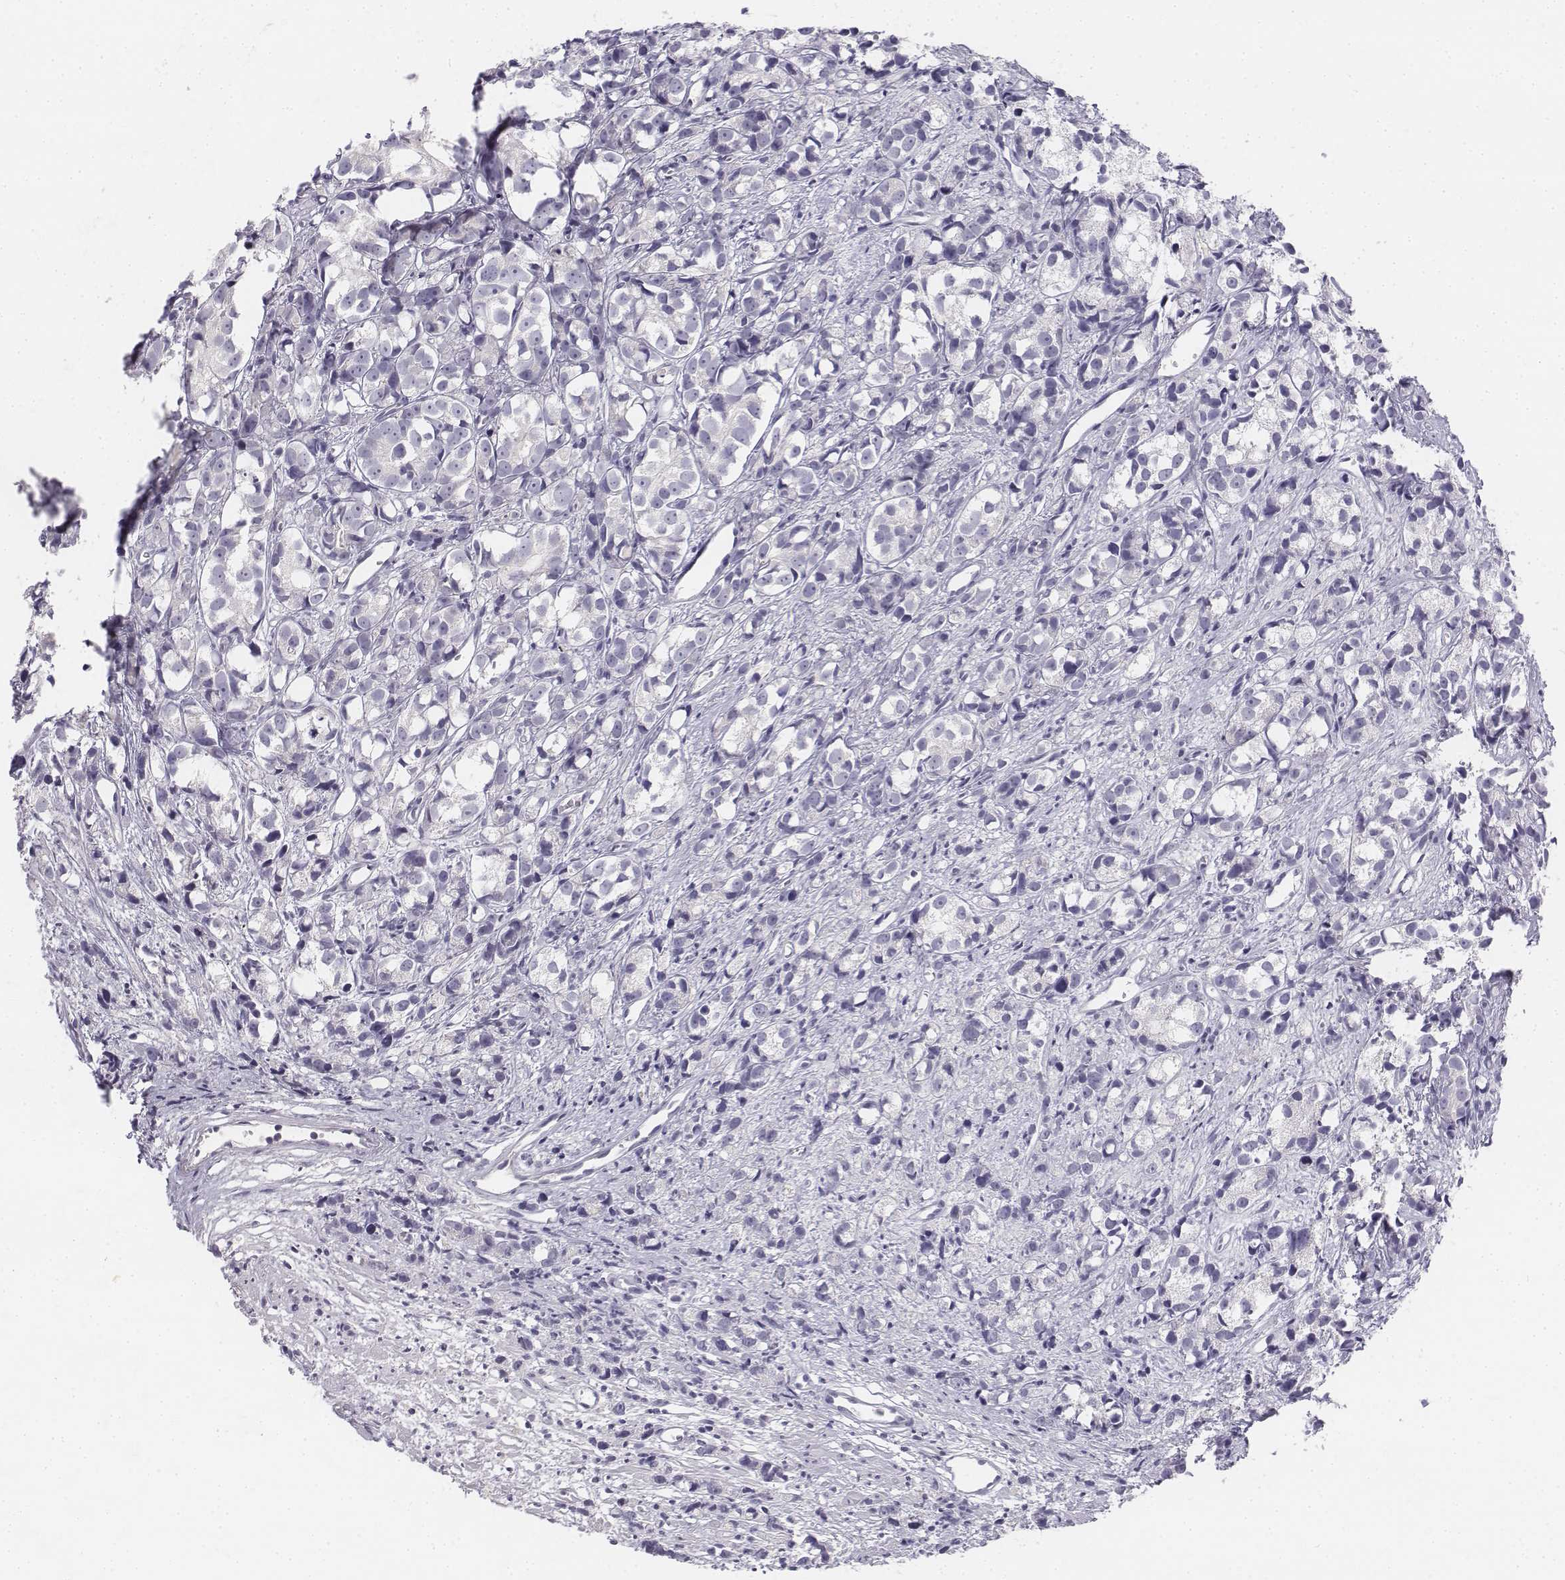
{"staining": {"intensity": "negative", "quantity": "none", "location": "none"}, "tissue": "prostate cancer", "cell_type": "Tumor cells", "image_type": "cancer", "snomed": [{"axis": "morphology", "description": "Adenocarcinoma, High grade"}, {"axis": "topography", "description": "Prostate"}], "caption": "Human prostate high-grade adenocarcinoma stained for a protein using immunohistochemistry (IHC) exhibits no positivity in tumor cells.", "gene": "UCN2", "patient": {"sex": "male", "age": 77}}